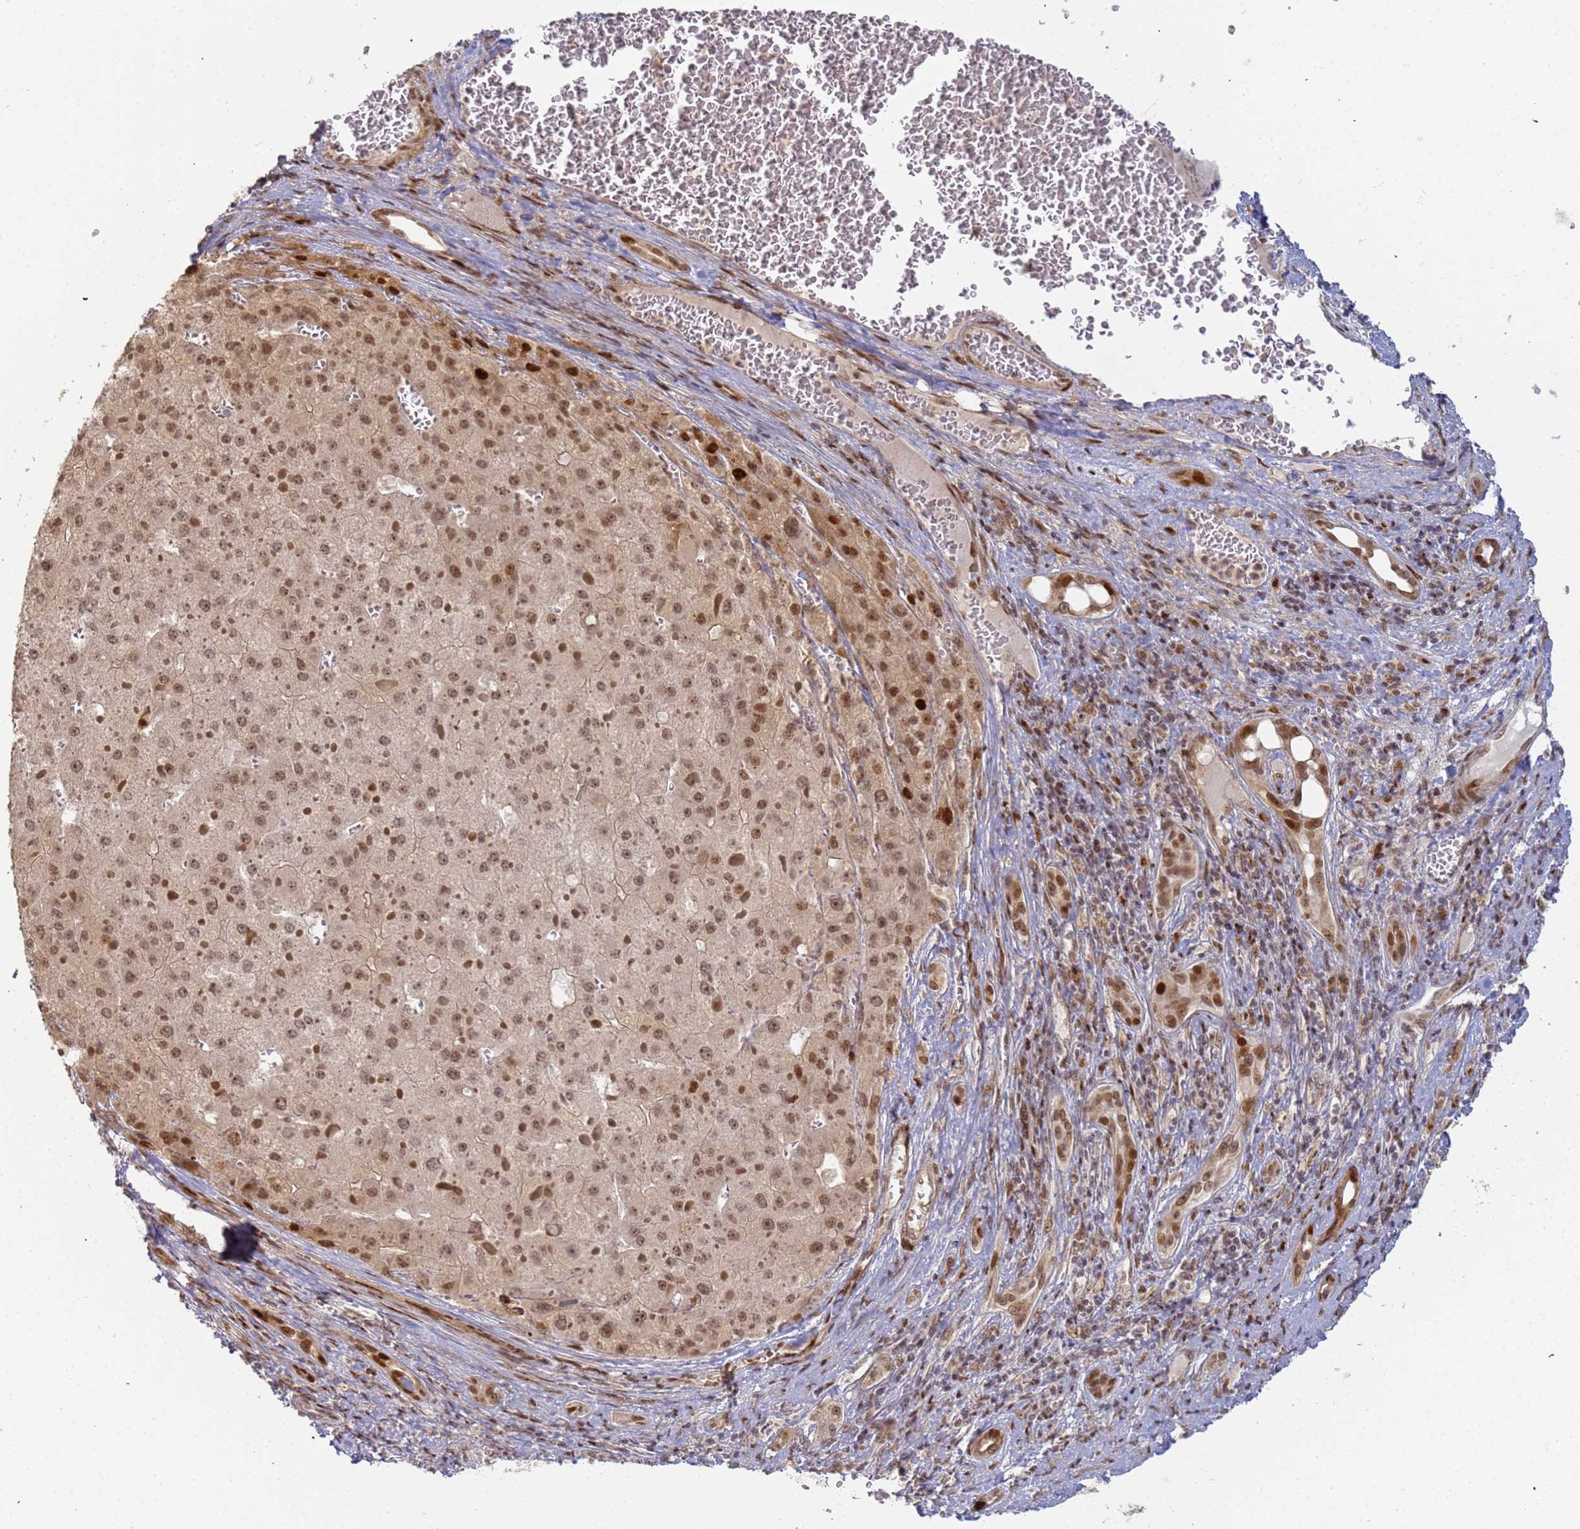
{"staining": {"intensity": "moderate", "quantity": ">75%", "location": "nuclear"}, "tissue": "liver cancer", "cell_type": "Tumor cells", "image_type": "cancer", "snomed": [{"axis": "morphology", "description": "Carcinoma, Hepatocellular, NOS"}, {"axis": "topography", "description": "Liver"}], "caption": "Liver hepatocellular carcinoma stained with DAB IHC displays medium levels of moderate nuclear positivity in approximately >75% of tumor cells. (Brightfield microscopy of DAB IHC at high magnification).", "gene": "ABCA2", "patient": {"sex": "female", "age": 73}}